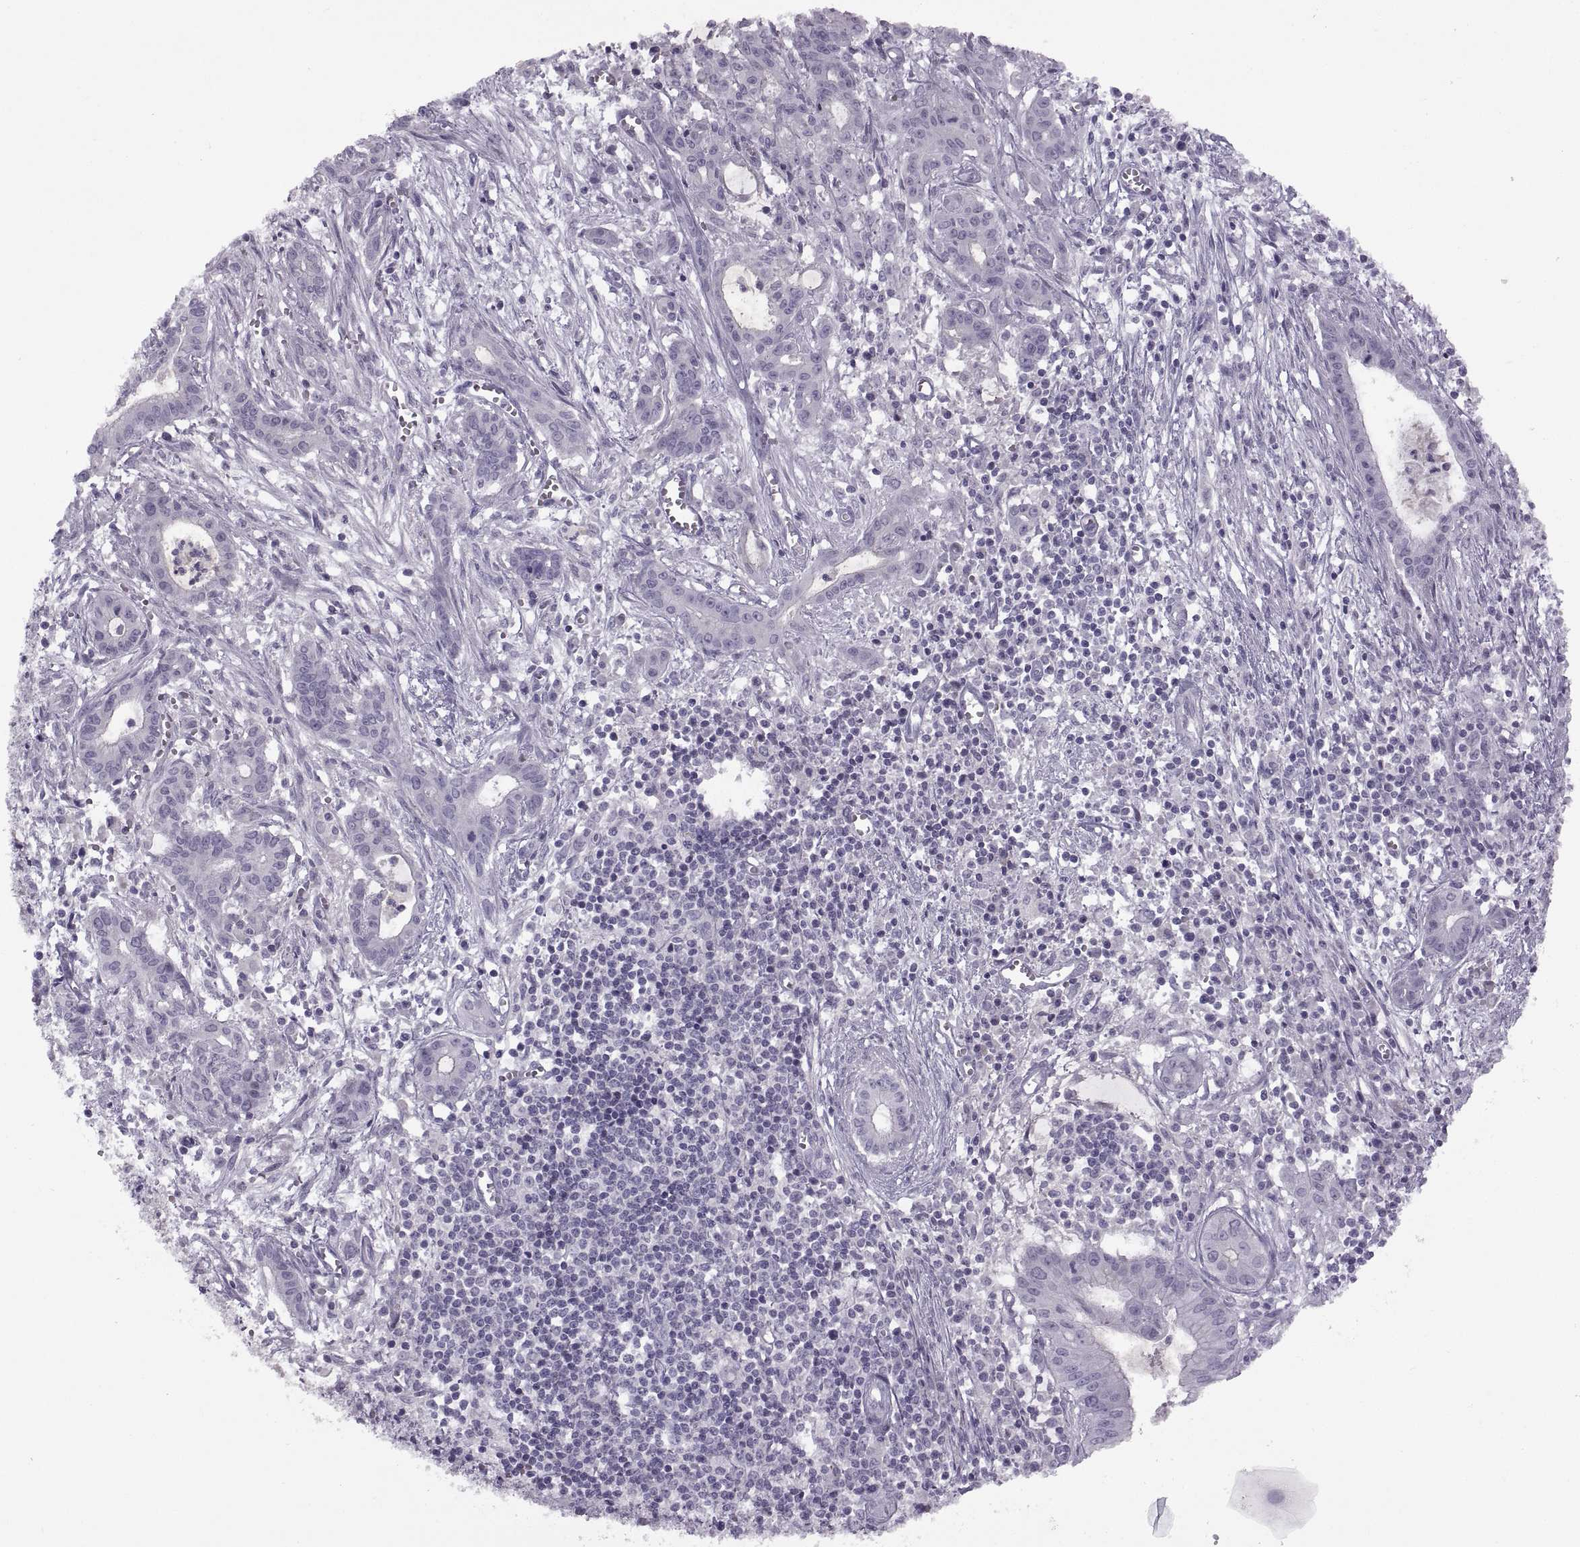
{"staining": {"intensity": "negative", "quantity": "none", "location": "none"}, "tissue": "pancreatic cancer", "cell_type": "Tumor cells", "image_type": "cancer", "snomed": [{"axis": "morphology", "description": "Adenocarcinoma, NOS"}, {"axis": "topography", "description": "Pancreas"}], "caption": "Immunohistochemistry image of pancreatic cancer stained for a protein (brown), which demonstrates no positivity in tumor cells. (DAB (3,3'-diaminobenzidine) IHC, high magnification).", "gene": "RSPH6A", "patient": {"sex": "male", "age": 48}}